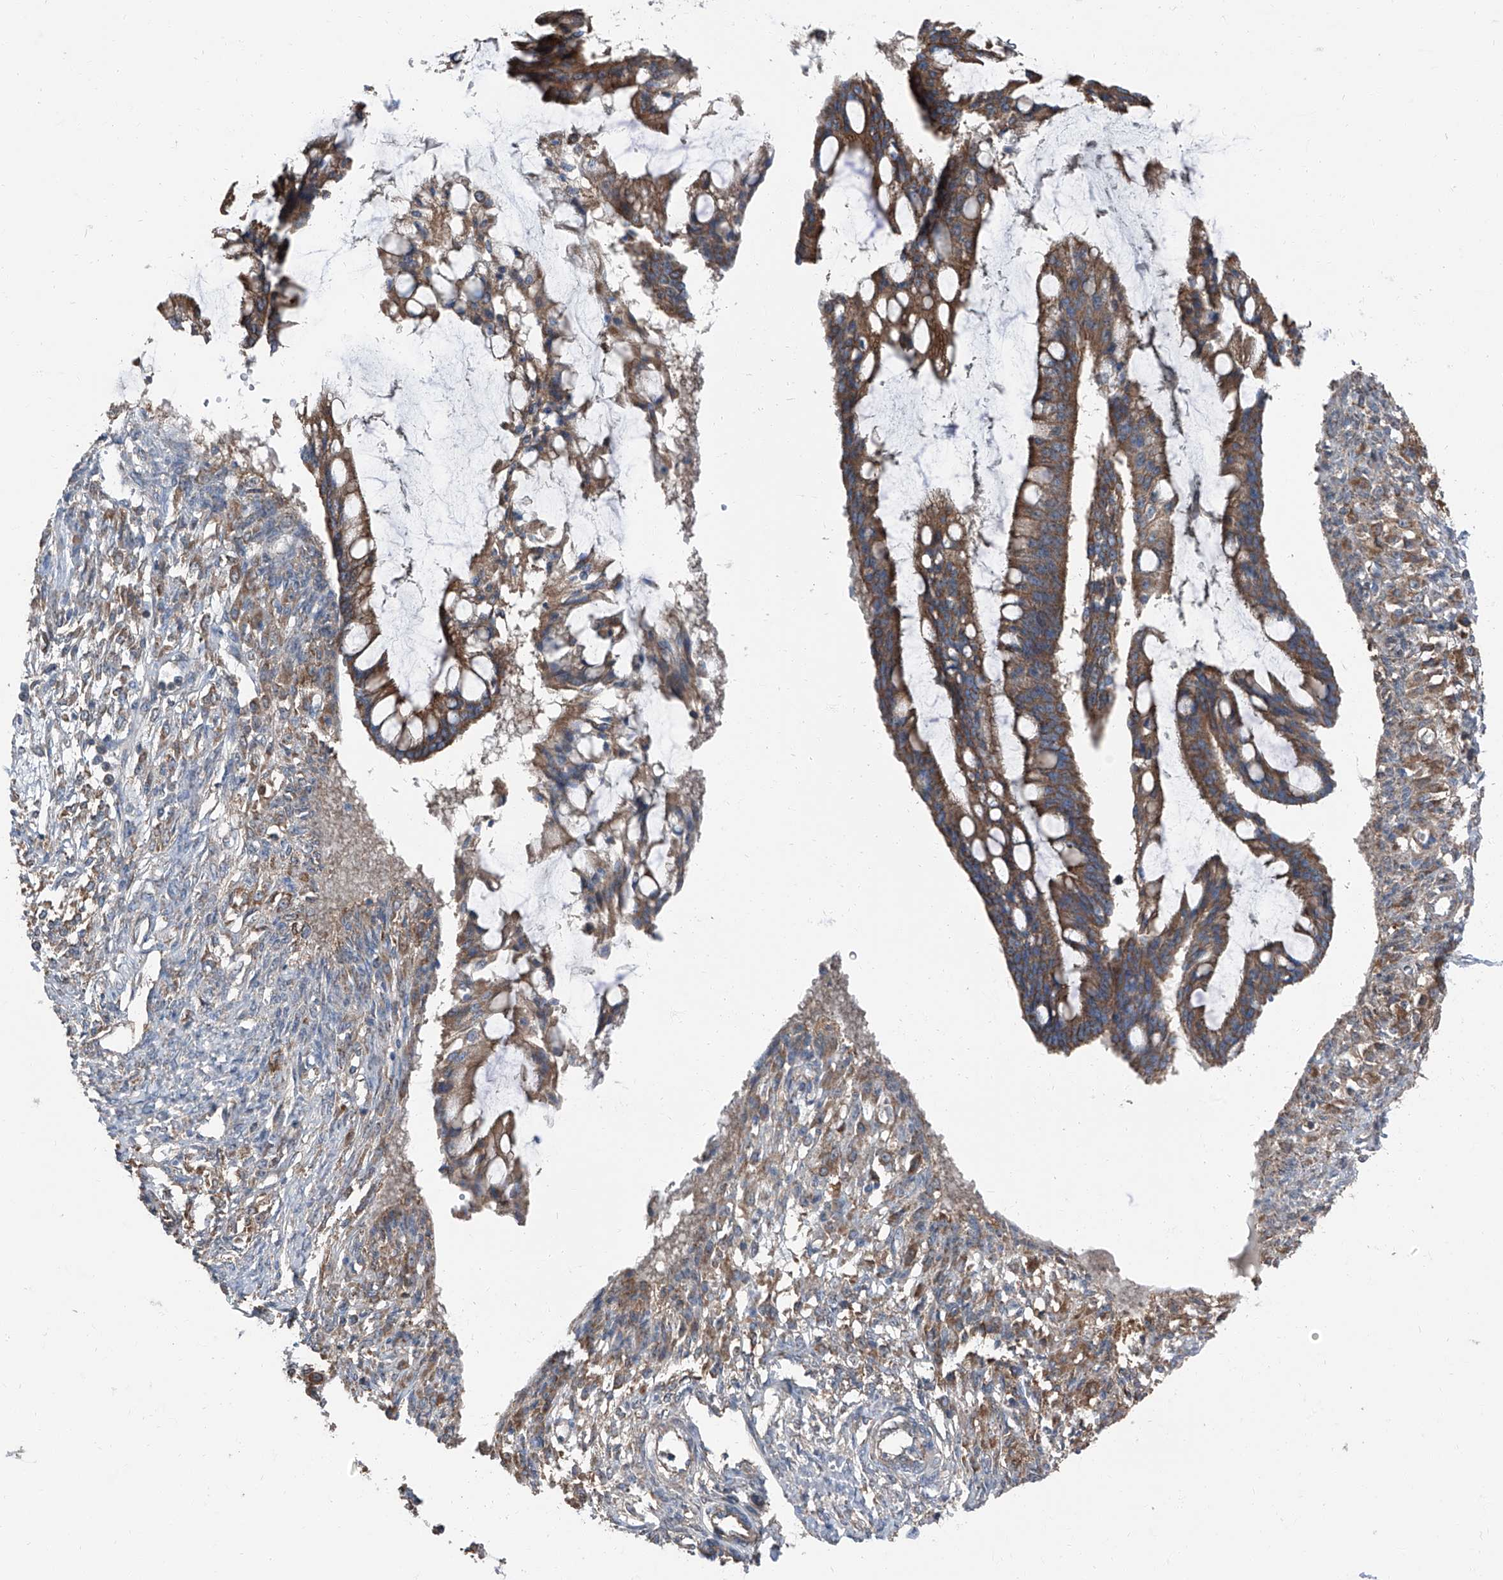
{"staining": {"intensity": "moderate", "quantity": ">75%", "location": "cytoplasmic/membranous"}, "tissue": "ovarian cancer", "cell_type": "Tumor cells", "image_type": "cancer", "snomed": [{"axis": "morphology", "description": "Cystadenocarcinoma, mucinous, NOS"}, {"axis": "topography", "description": "Ovary"}], "caption": "Immunohistochemical staining of mucinous cystadenocarcinoma (ovarian) displays medium levels of moderate cytoplasmic/membranous protein expression in approximately >75% of tumor cells. The staining was performed using DAB to visualize the protein expression in brown, while the nuclei were stained in blue with hematoxylin (Magnification: 20x).", "gene": "GPR142", "patient": {"sex": "female", "age": 73}}